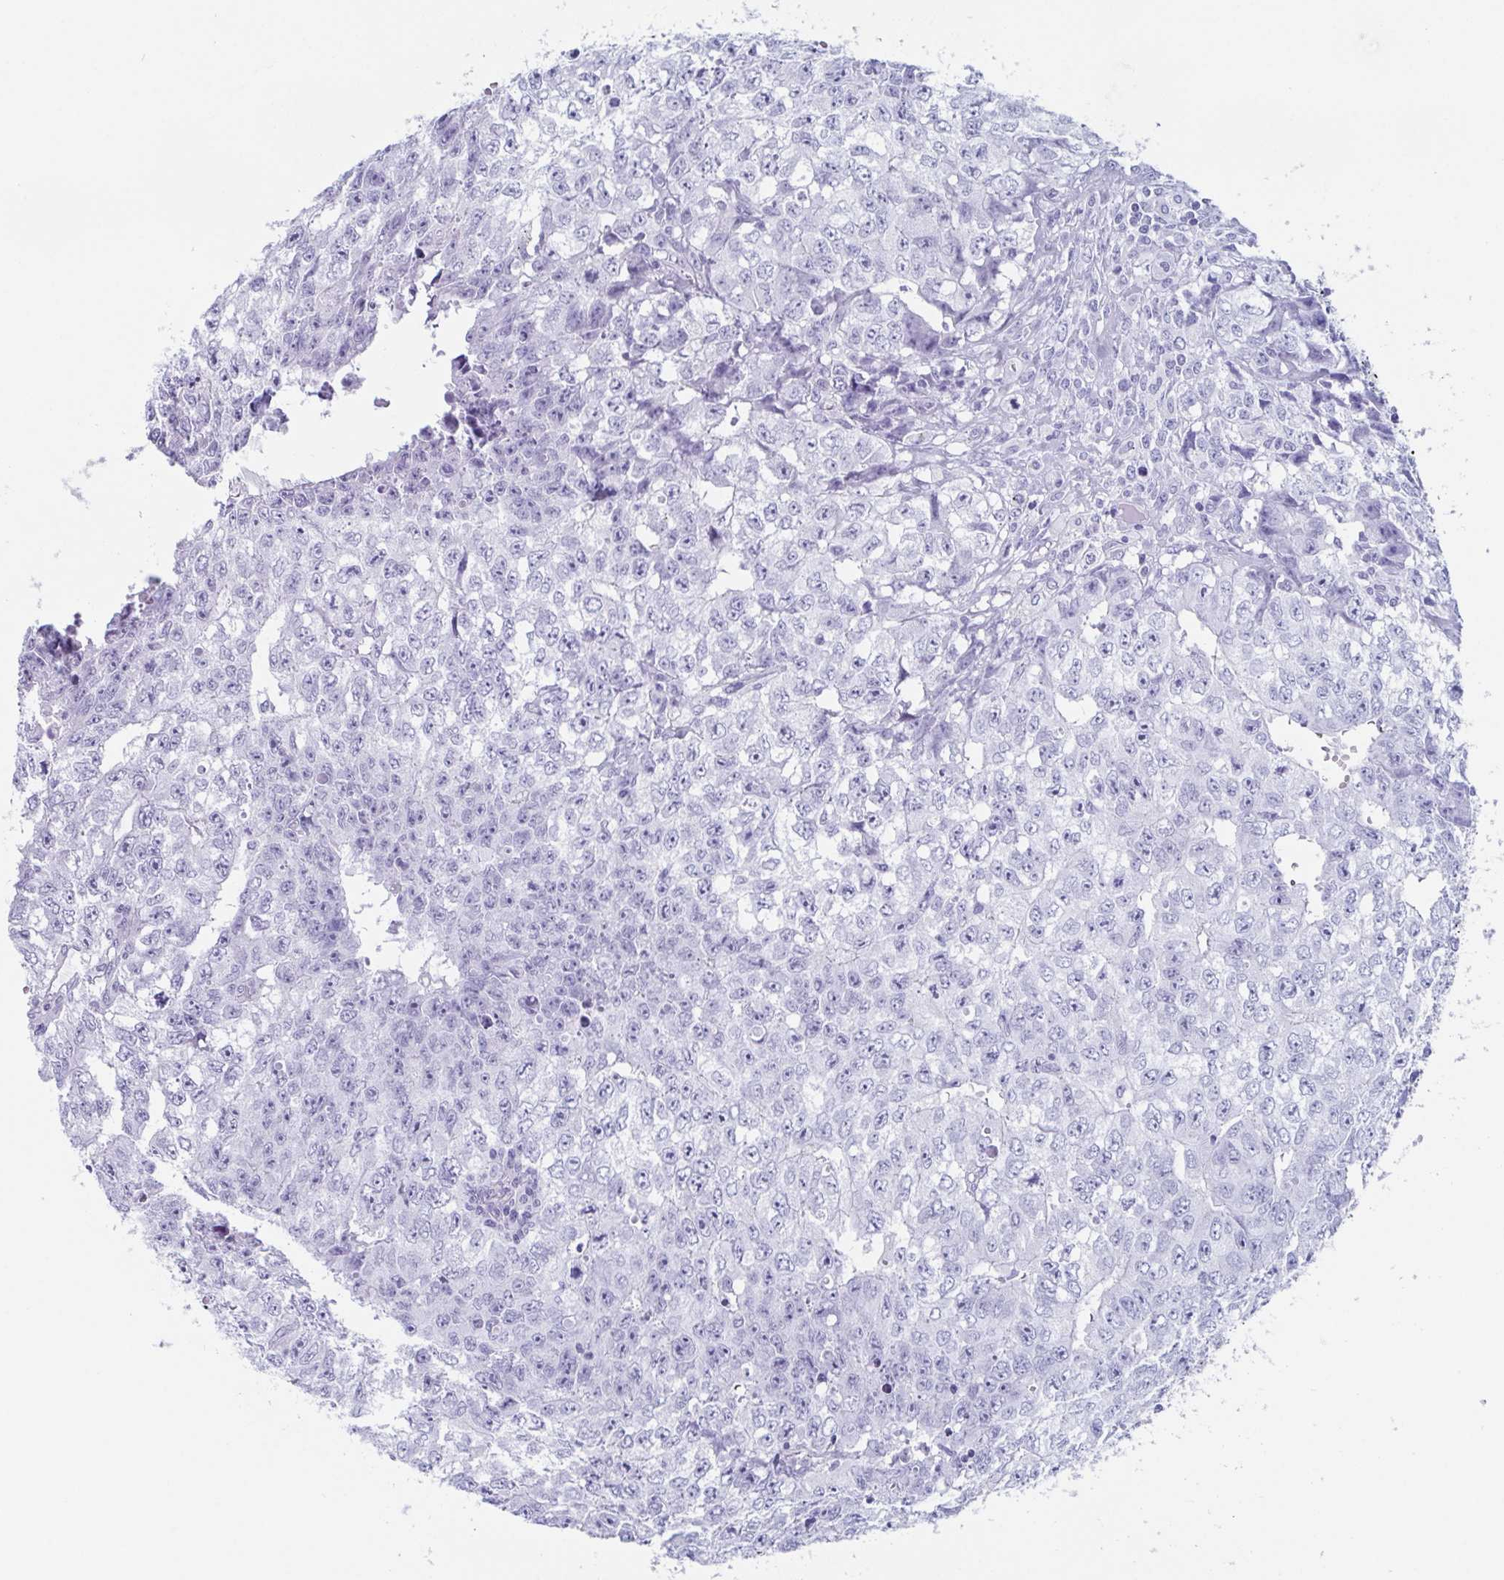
{"staining": {"intensity": "negative", "quantity": "none", "location": "none"}, "tissue": "testis cancer", "cell_type": "Tumor cells", "image_type": "cancer", "snomed": [{"axis": "morphology", "description": "Carcinoma, Embryonal, NOS"}, {"axis": "morphology", "description": "Teratoma, malignant, NOS"}, {"axis": "topography", "description": "Testis"}], "caption": "A photomicrograph of testis cancer stained for a protein reveals no brown staining in tumor cells.", "gene": "LYRM2", "patient": {"sex": "male", "age": 24}}